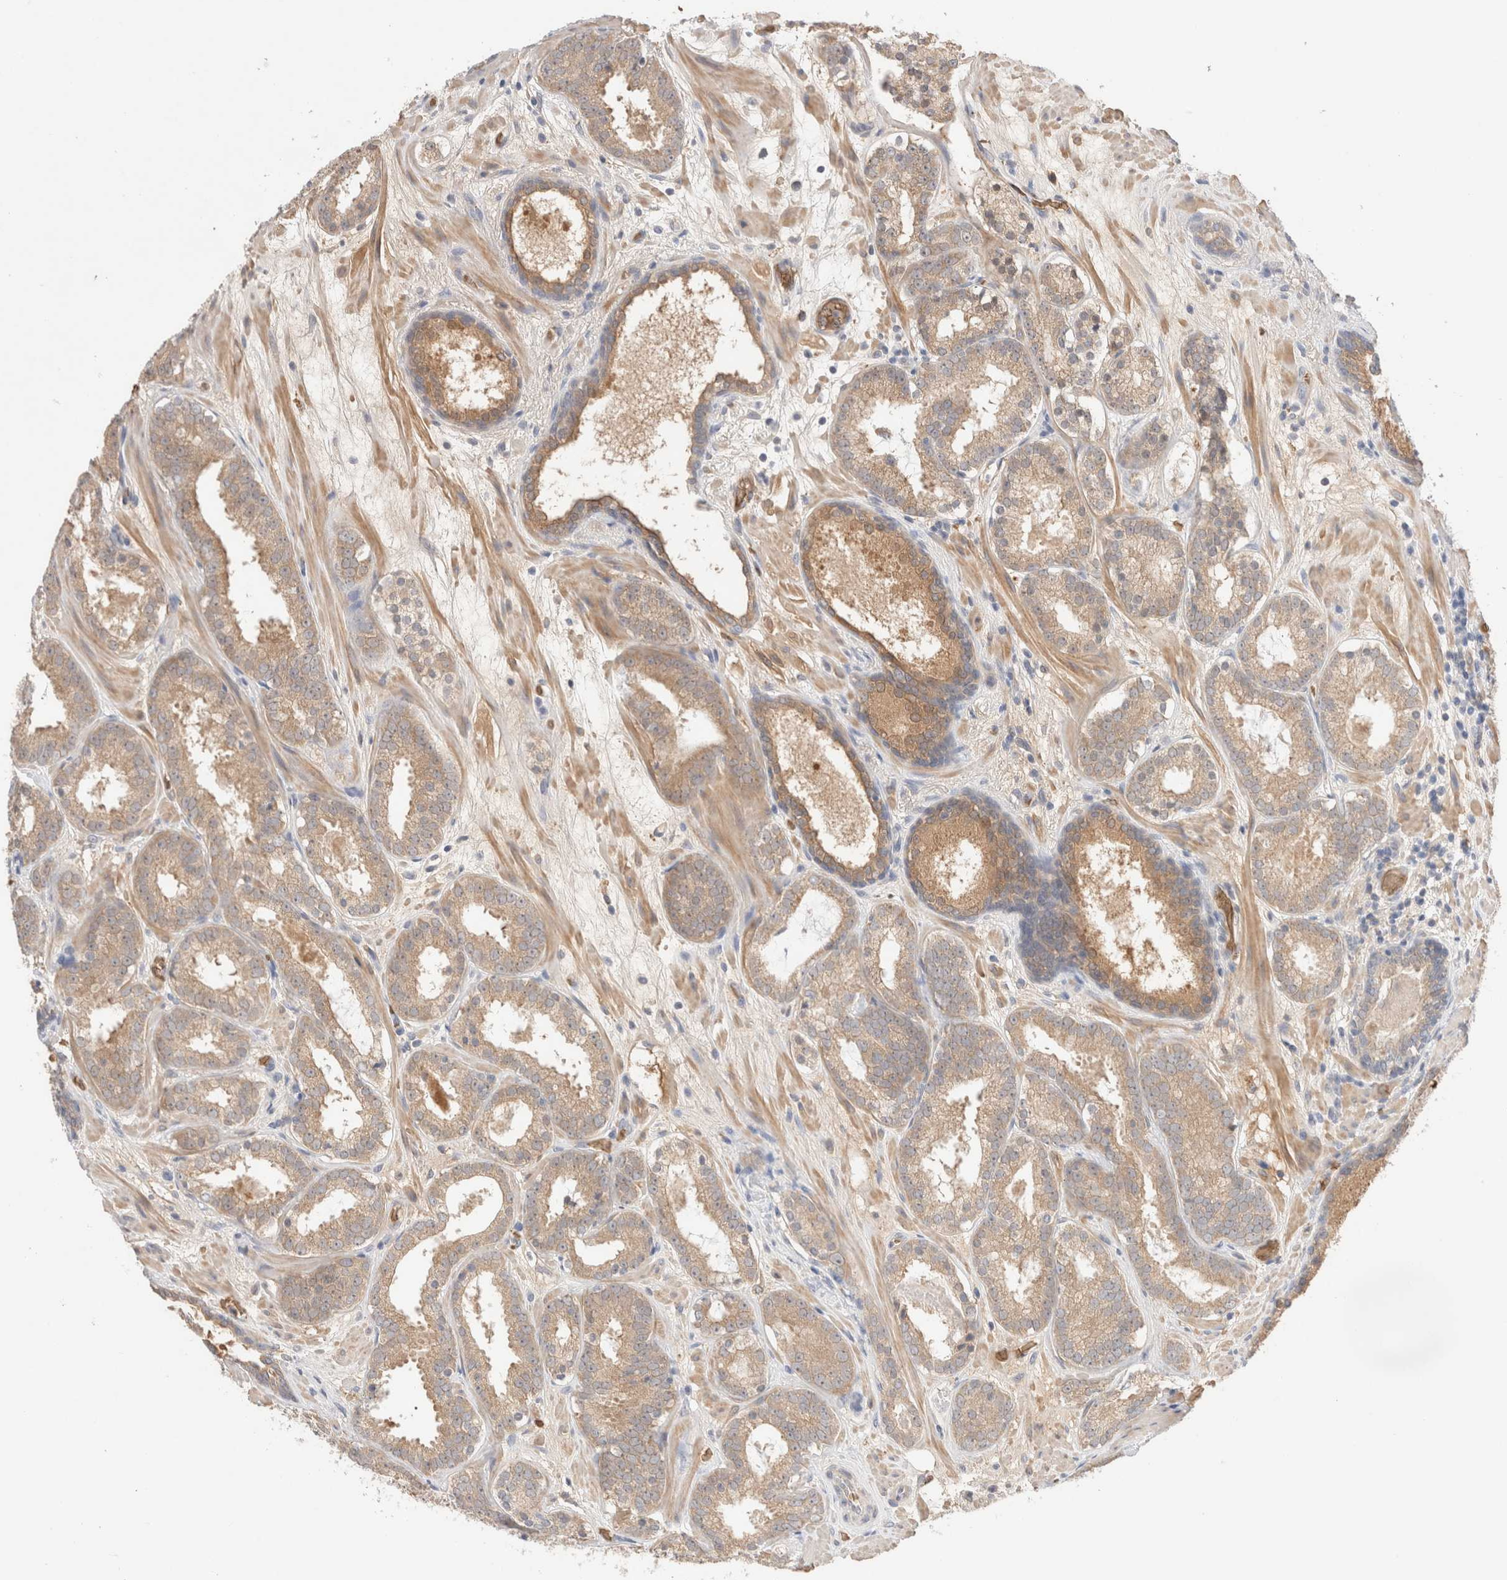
{"staining": {"intensity": "weak", "quantity": ">75%", "location": "cytoplasmic/membranous"}, "tissue": "prostate cancer", "cell_type": "Tumor cells", "image_type": "cancer", "snomed": [{"axis": "morphology", "description": "Adenocarcinoma, Low grade"}, {"axis": "topography", "description": "Prostate"}], "caption": "Protein expression analysis of human prostate cancer (adenocarcinoma (low-grade)) reveals weak cytoplasmic/membranous positivity in approximately >75% of tumor cells.", "gene": "MST1", "patient": {"sex": "male", "age": 69}}